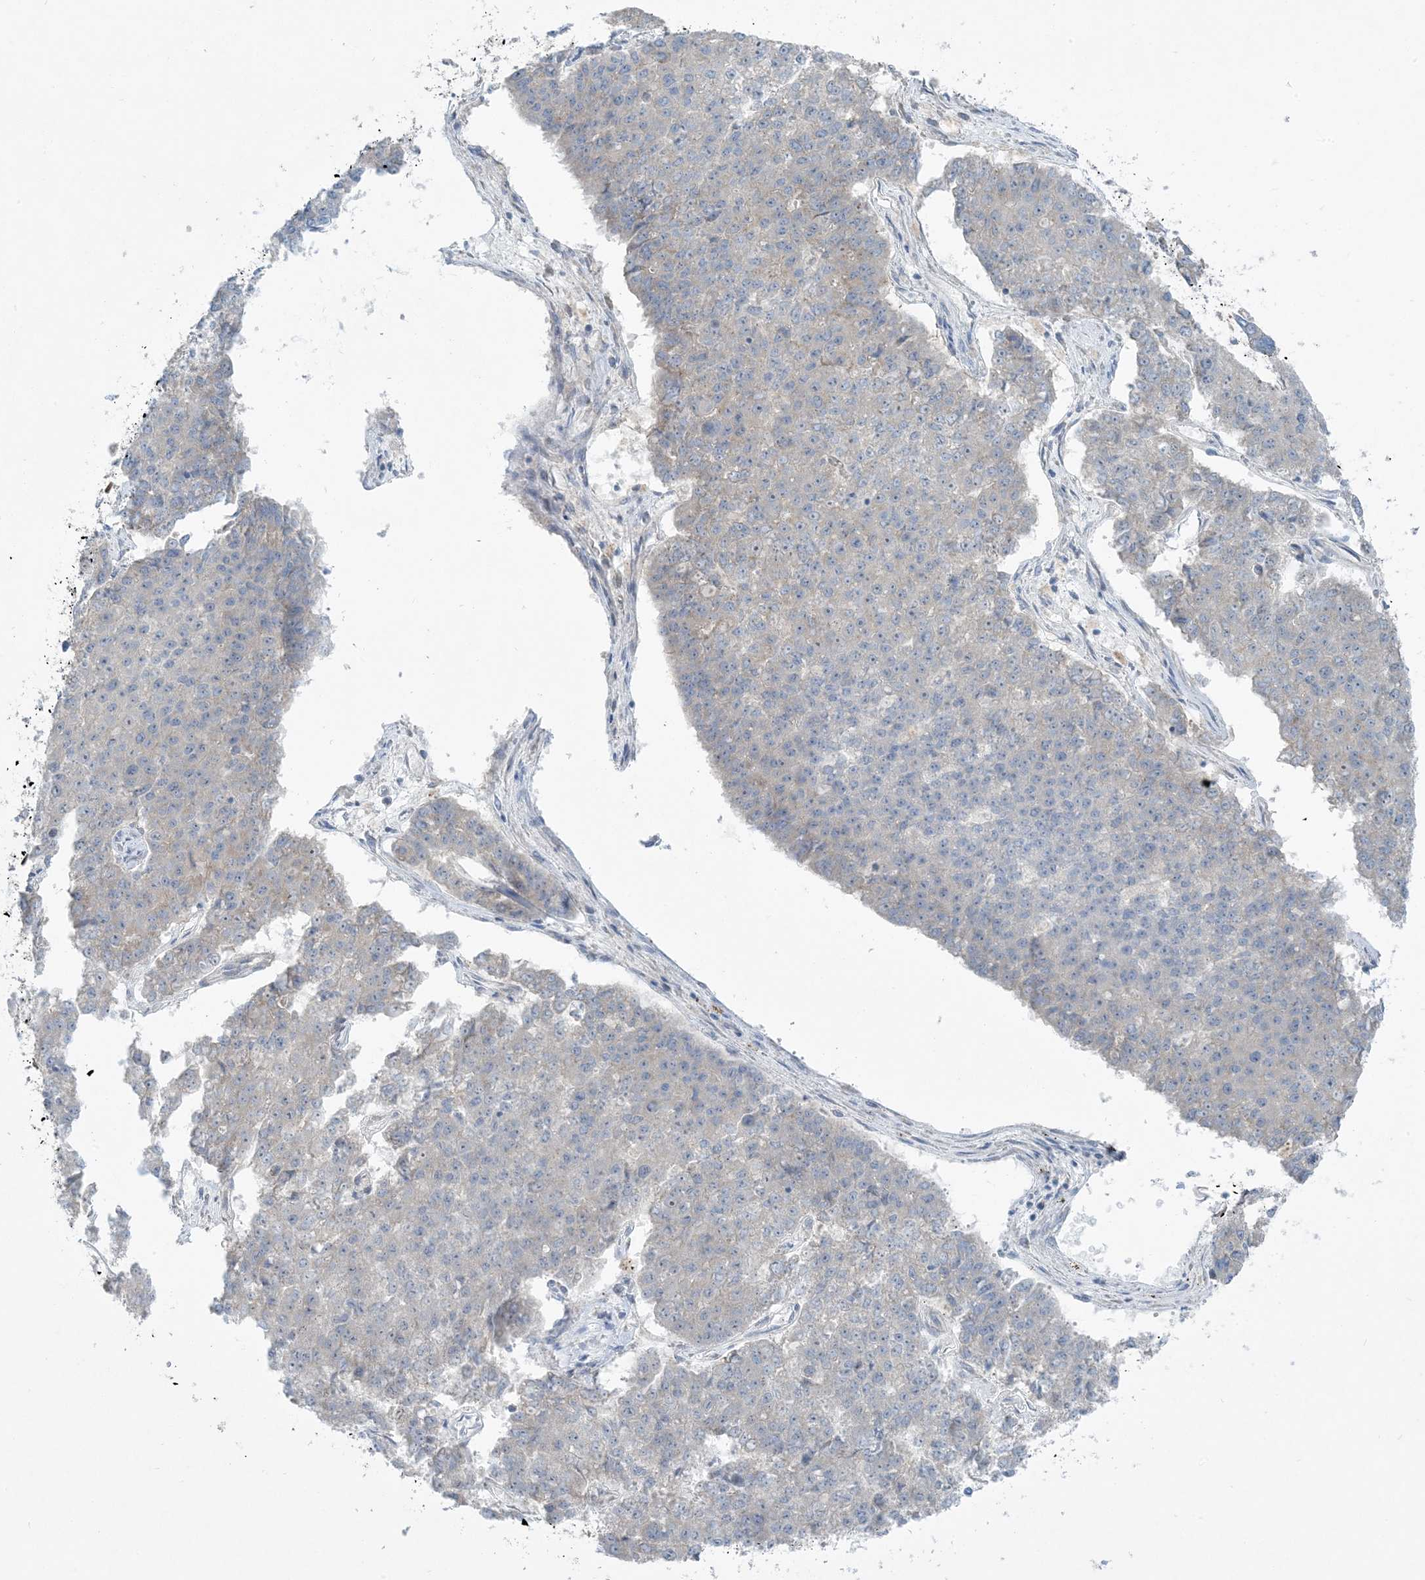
{"staining": {"intensity": "weak", "quantity": "<25%", "location": "cytoplasmic/membranous"}, "tissue": "pancreatic cancer", "cell_type": "Tumor cells", "image_type": "cancer", "snomed": [{"axis": "morphology", "description": "Adenocarcinoma, NOS"}, {"axis": "topography", "description": "Pancreas"}], "caption": "Protein analysis of adenocarcinoma (pancreatic) shows no significant staining in tumor cells.", "gene": "SCN3A", "patient": {"sex": "male", "age": 50}}